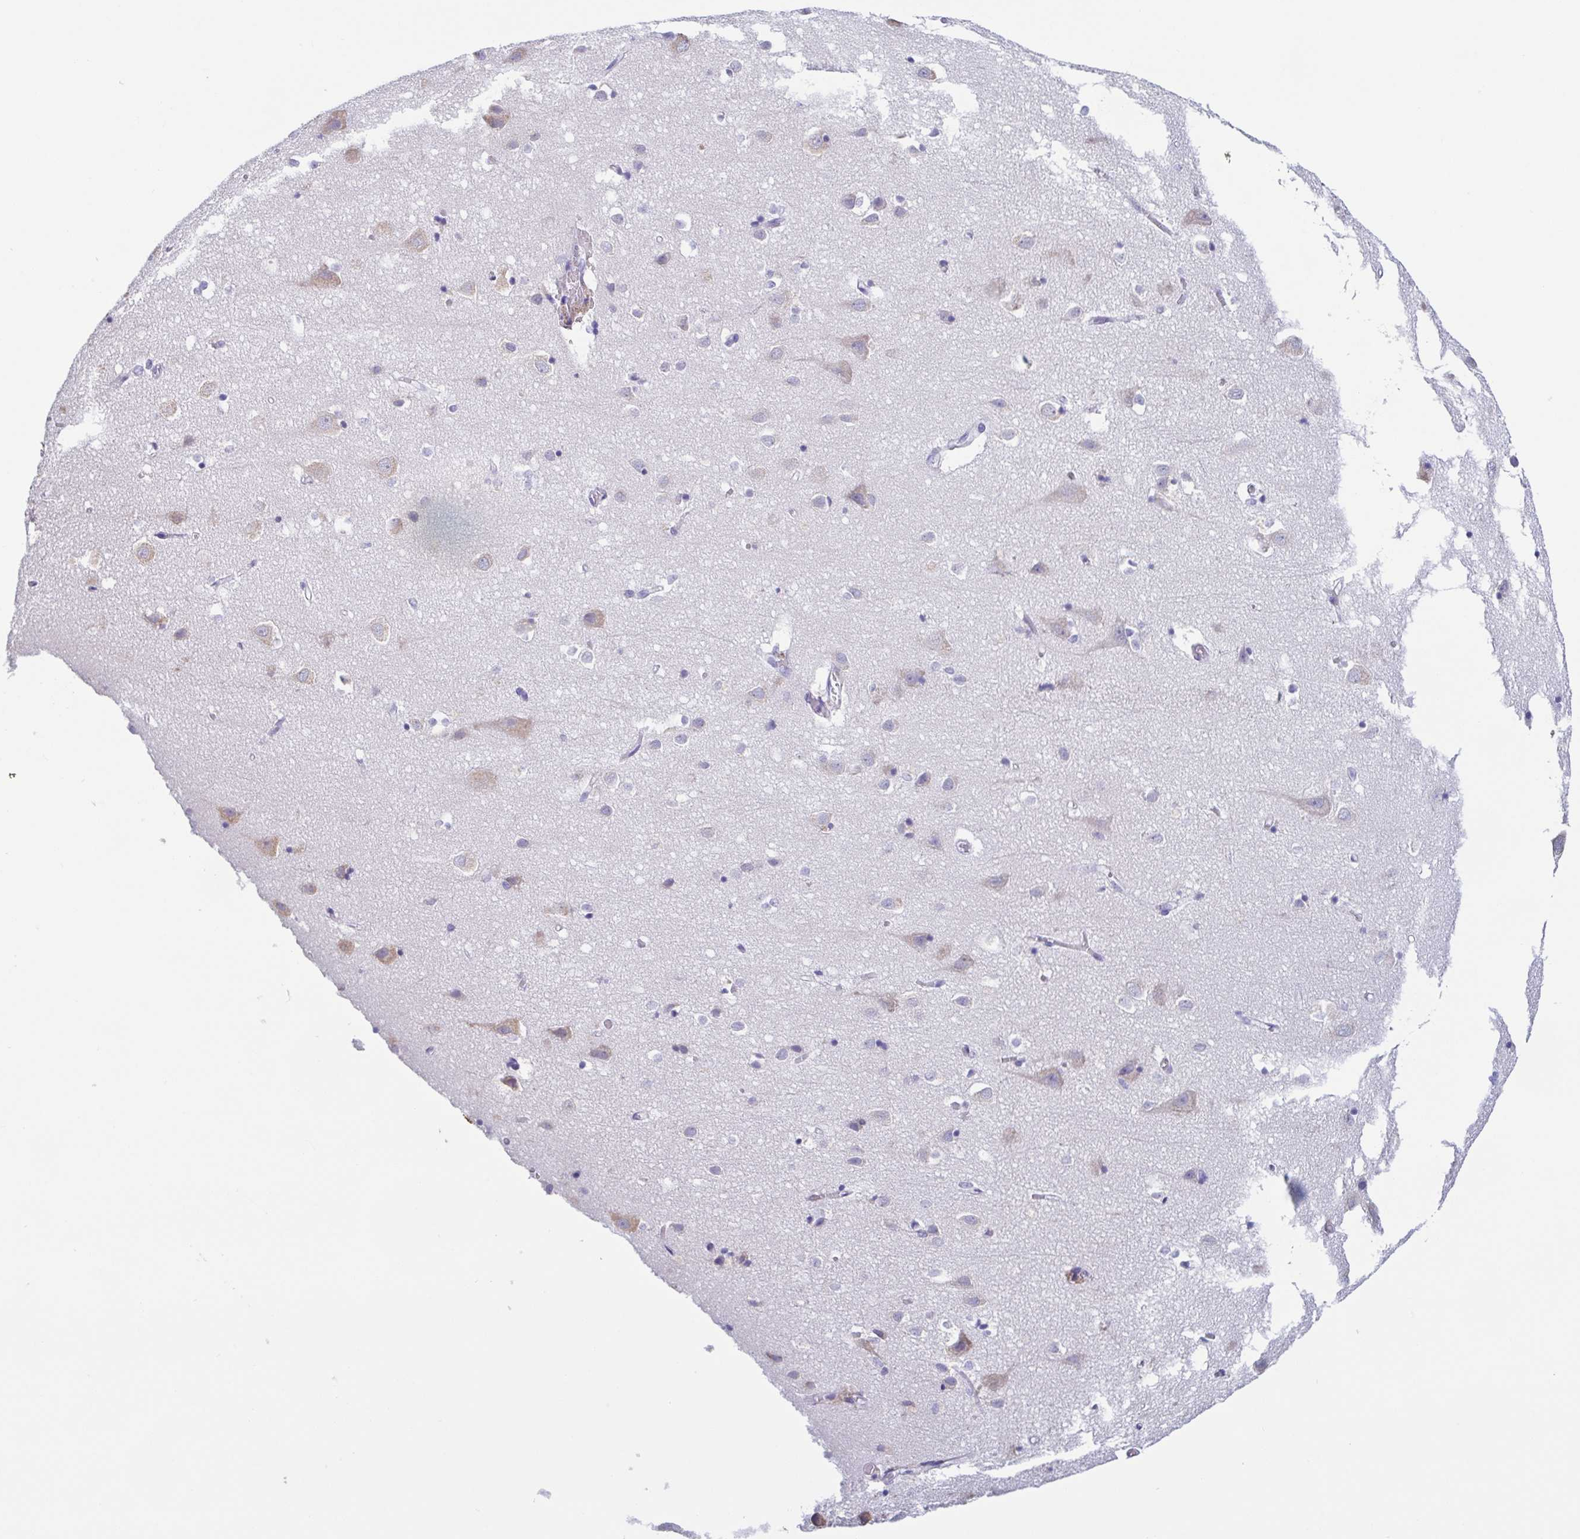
{"staining": {"intensity": "negative", "quantity": "none", "location": "none"}, "tissue": "cerebral cortex", "cell_type": "Endothelial cells", "image_type": "normal", "snomed": [{"axis": "morphology", "description": "Normal tissue, NOS"}, {"axis": "topography", "description": "Cerebral cortex"}], "caption": "This is an immunohistochemistry (IHC) image of benign human cerebral cortex. There is no expression in endothelial cells.", "gene": "TREH", "patient": {"sex": "male", "age": 70}}